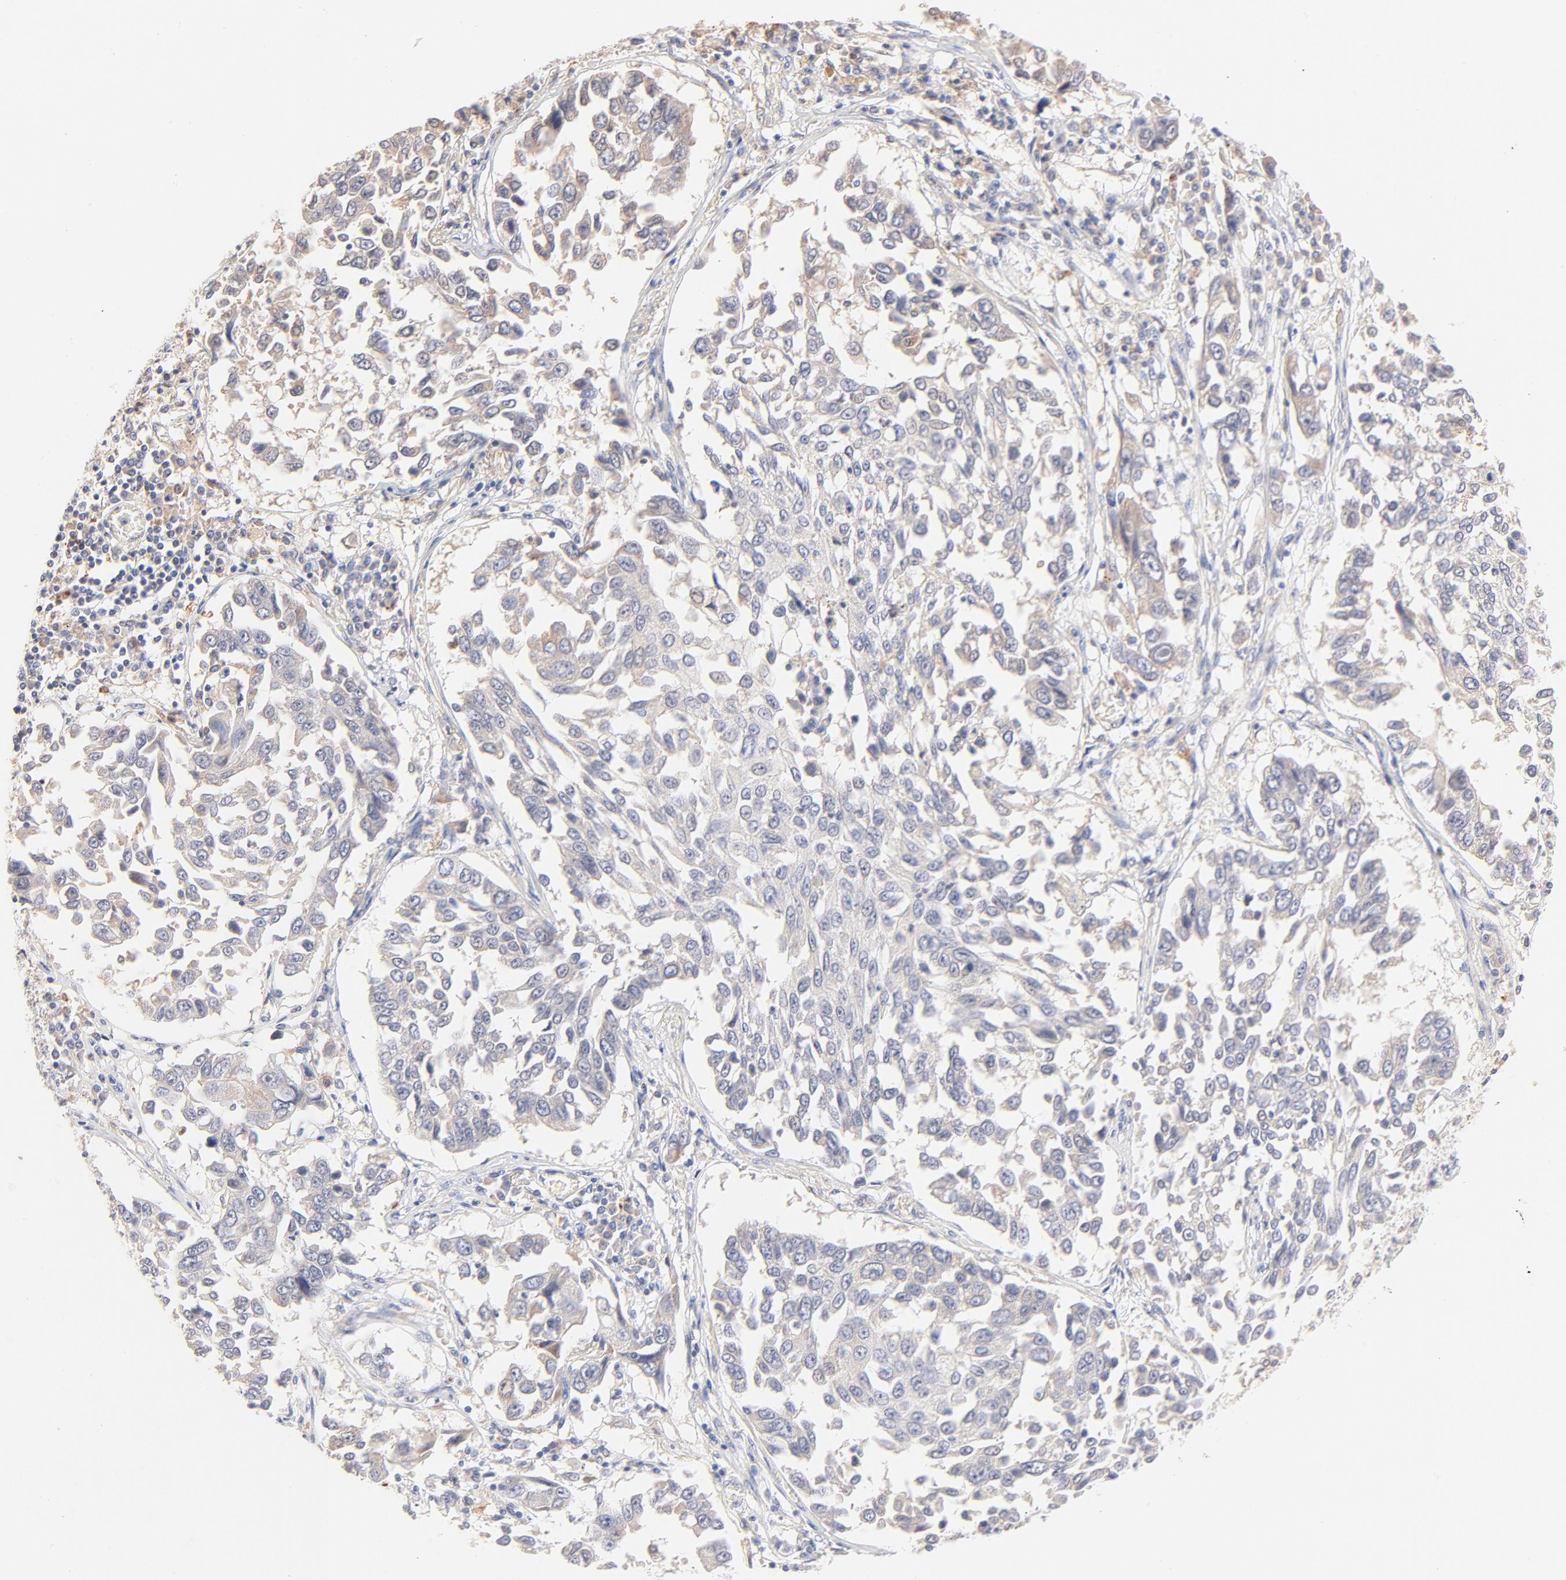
{"staining": {"intensity": "negative", "quantity": "none", "location": "none"}, "tissue": "lung cancer", "cell_type": "Tumor cells", "image_type": "cancer", "snomed": [{"axis": "morphology", "description": "Squamous cell carcinoma, NOS"}, {"axis": "topography", "description": "Lung"}], "caption": "Immunohistochemistry image of lung squamous cell carcinoma stained for a protein (brown), which shows no staining in tumor cells.", "gene": "MTERF2", "patient": {"sex": "male", "age": 71}}